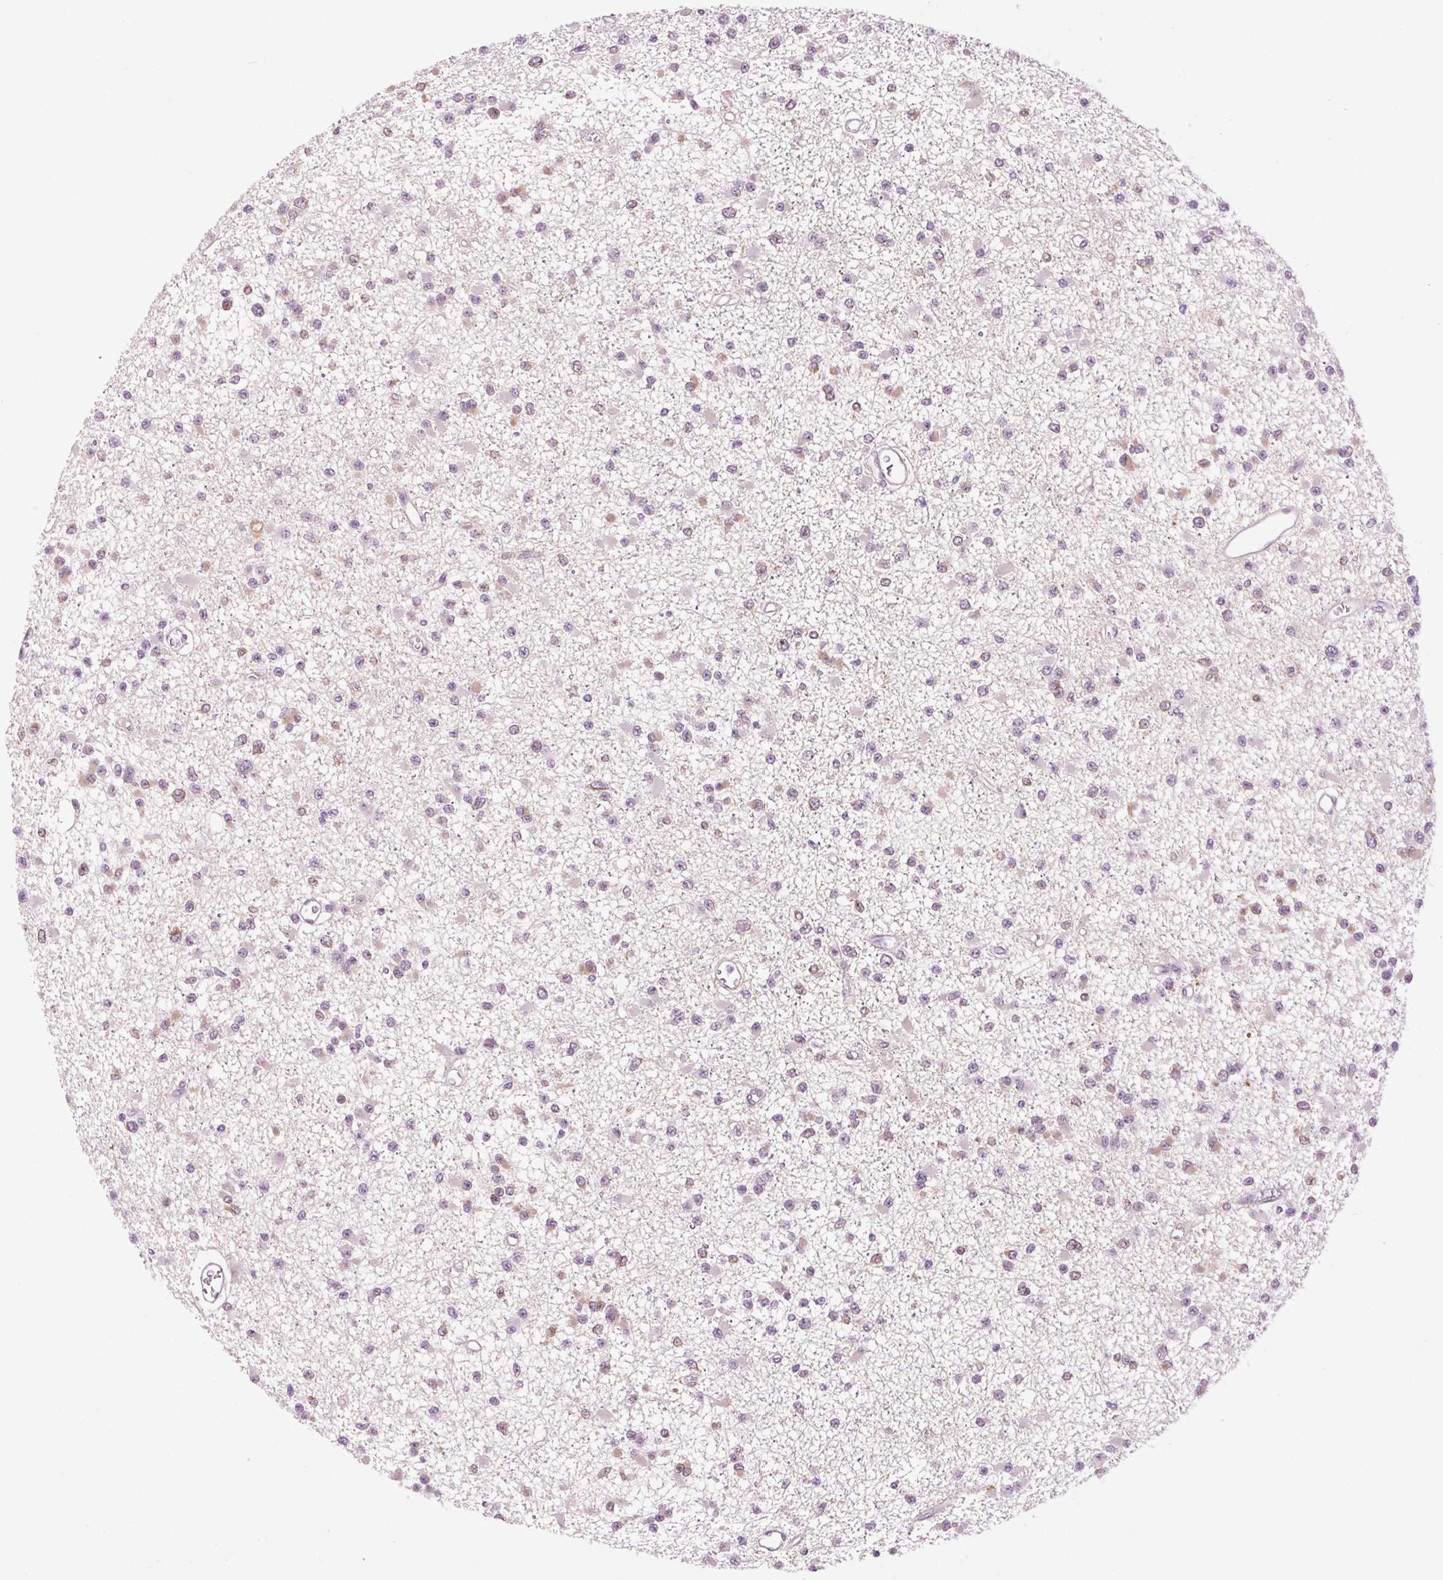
{"staining": {"intensity": "weak", "quantity": "<25%", "location": "cytoplasmic/membranous"}, "tissue": "glioma", "cell_type": "Tumor cells", "image_type": "cancer", "snomed": [{"axis": "morphology", "description": "Glioma, malignant, Low grade"}, {"axis": "topography", "description": "Brain"}], "caption": "DAB (3,3'-diaminobenzidine) immunohistochemical staining of malignant low-grade glioma demonstrates no significant positivity in tumor cells.", "gene": "SMIM13", "patient": {"sex": "female", "age": 22}}